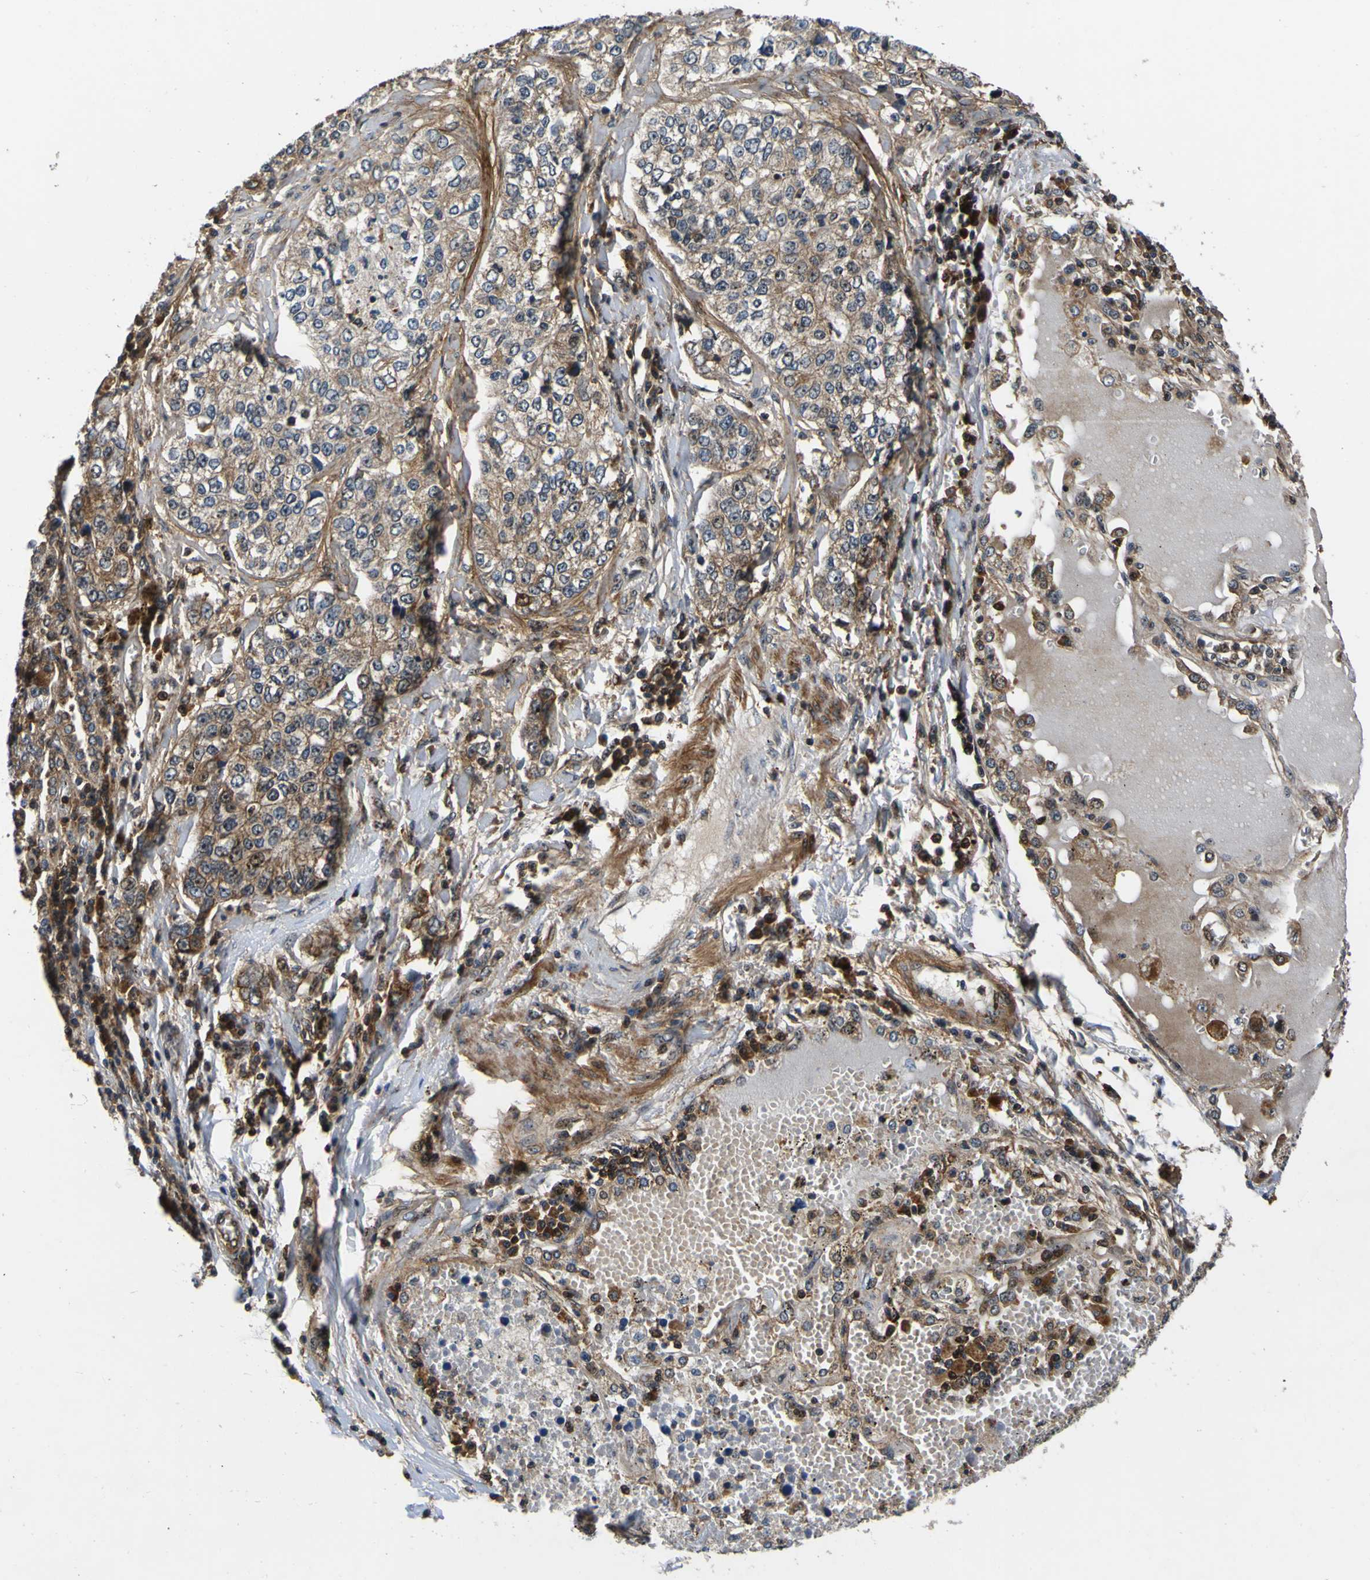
{"staining": {"intensity": "weak", "quantity": ">75%", "location": "cytoplasmic/membranous"}, "tissue": "lung cancer", "cell_type": "Tumor cells", "image_type": "cancer", "snomed": [{"axis": "morphology", "description": "Adenocarcinoma, NOS"}, {"axis": "topography", "description": "Lung"}], "caption": "Protein staining shows weak cytoplasmic/membranous positivity in about >75% of tumor cells in adenocarcinoma (lung). The protein of interest is shown in brown color, while the nuclei are stained blue.", "gene": "LRP4", "patient": {"sex": "male", "age": 49}}